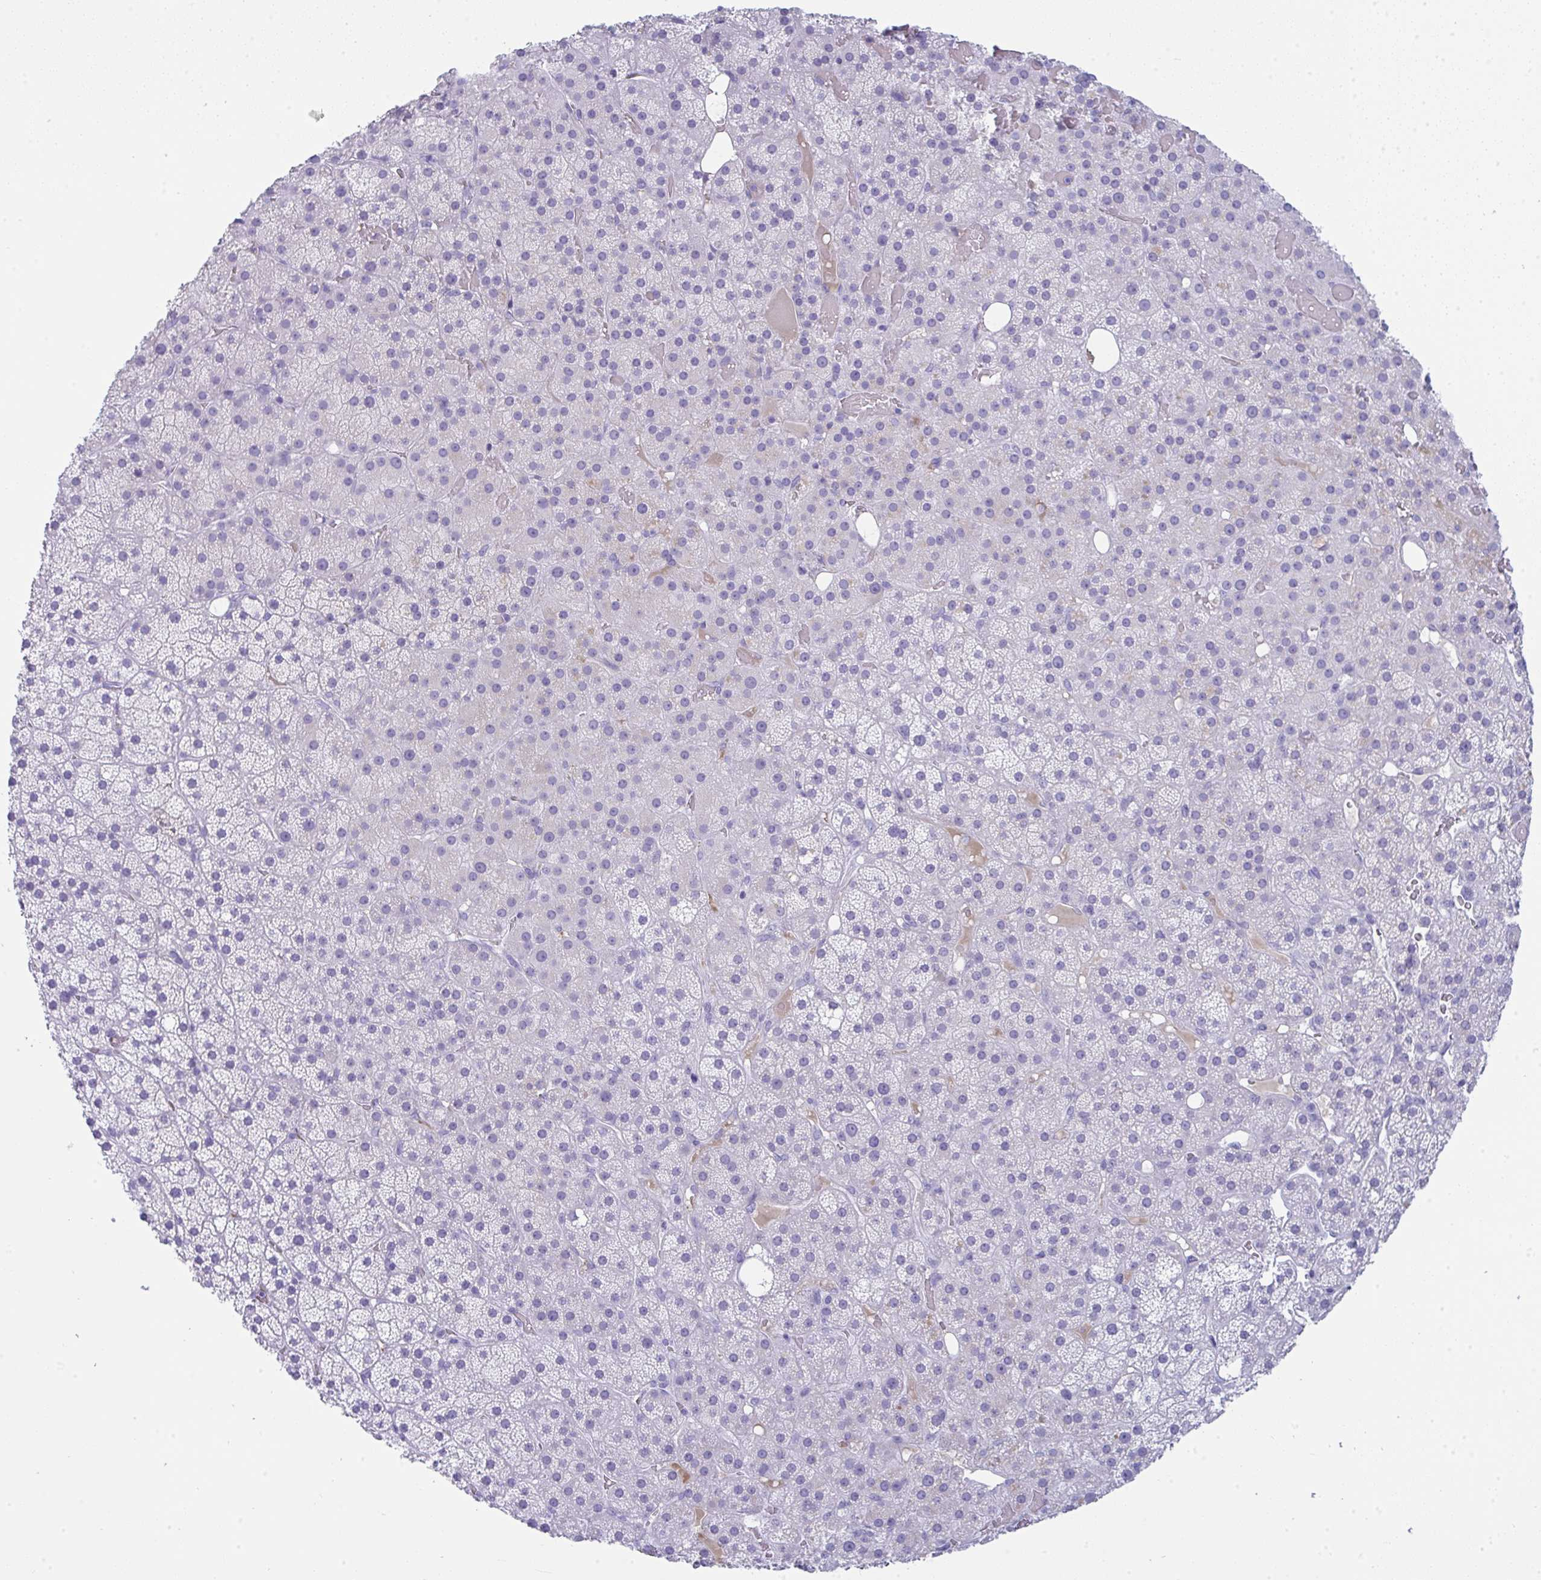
{"staining": {"intensity": "negative", "quantity": "none", "location": "none"}, "tissue": "adrenal gland", "cell_type": "Glandular cells", "image_type": "normal", "snomed": [{"axis": "morphology", "description": "Normal tissue, NOS"}, {"axis": "topography", "description": "Adrenal gland"}], "caption": "Immunohistochemistry micrograph of benign adrenal gland: human adrenal gland stained with DAB (3,3'-diaminobenzidine) displays no significant protein positivity in glandular cells. The staining was performed using DAB to visualize the protein expression in brown, while the nuclei were stained in blue with hematoxylin (Magnification: 20x).", "gene": "JCHAIN", "patient": {"sex": "male", "age": 53}}